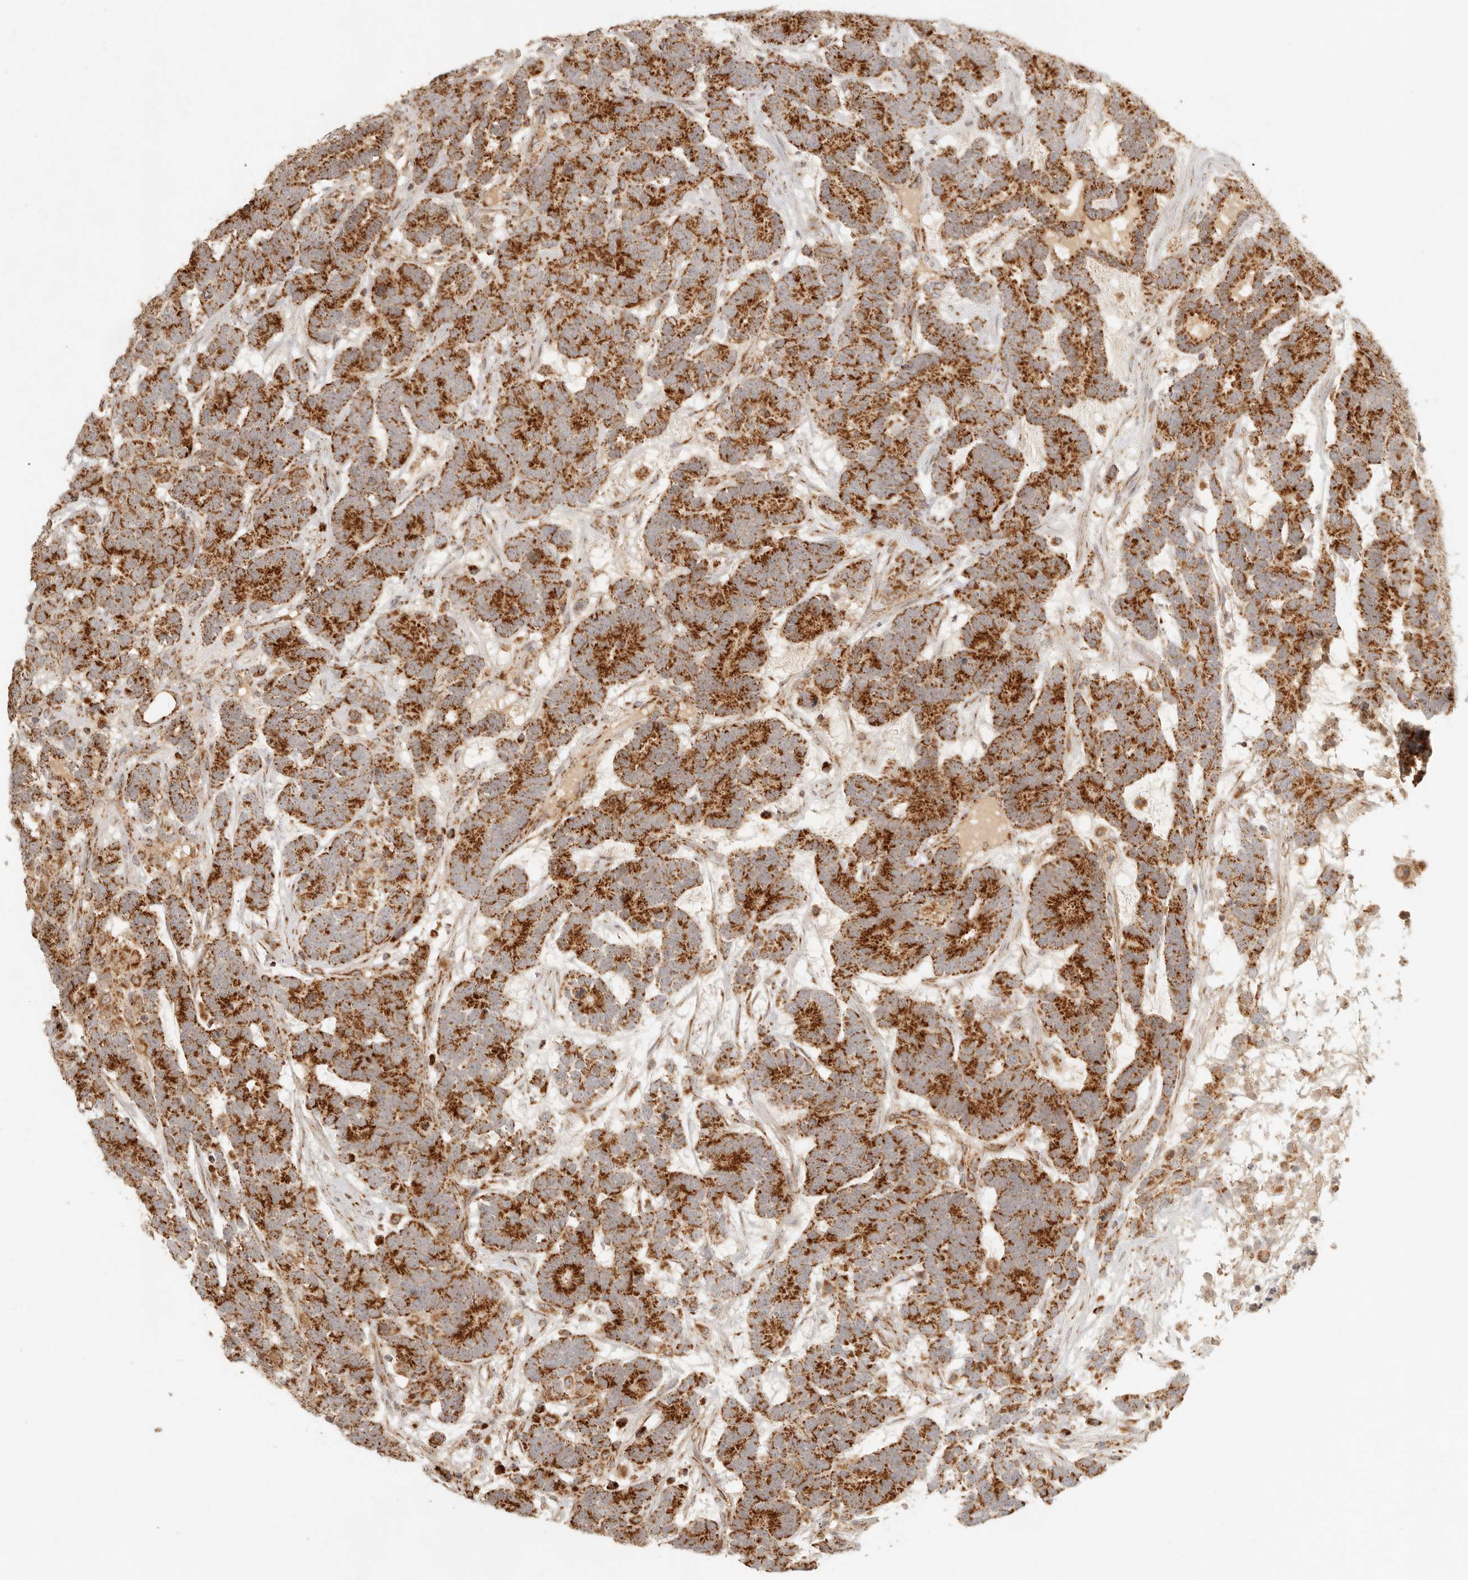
{"staining": {"intensity": "strong", "quantity": ">75%", "location": "cytoplasmic/membranous"}, "tissue": "testis cancer", "cell_type": "Tumor cells", "image_type": "cancer", "snomed": [{"axis": "morphology", "description": "Carcinoma, Embryonal, NOS"}, {"axis": "topography", "description": "Testis"}], "caption": "There is high levels of strong cytoplasmic/membranous positivity in tumor cells of embryonal carcinoma (testis), as demonstrated by immunohistochemical staining (brown color).", "gene": "MRPL55", "patient": {"sex": "male", "age": 26}}